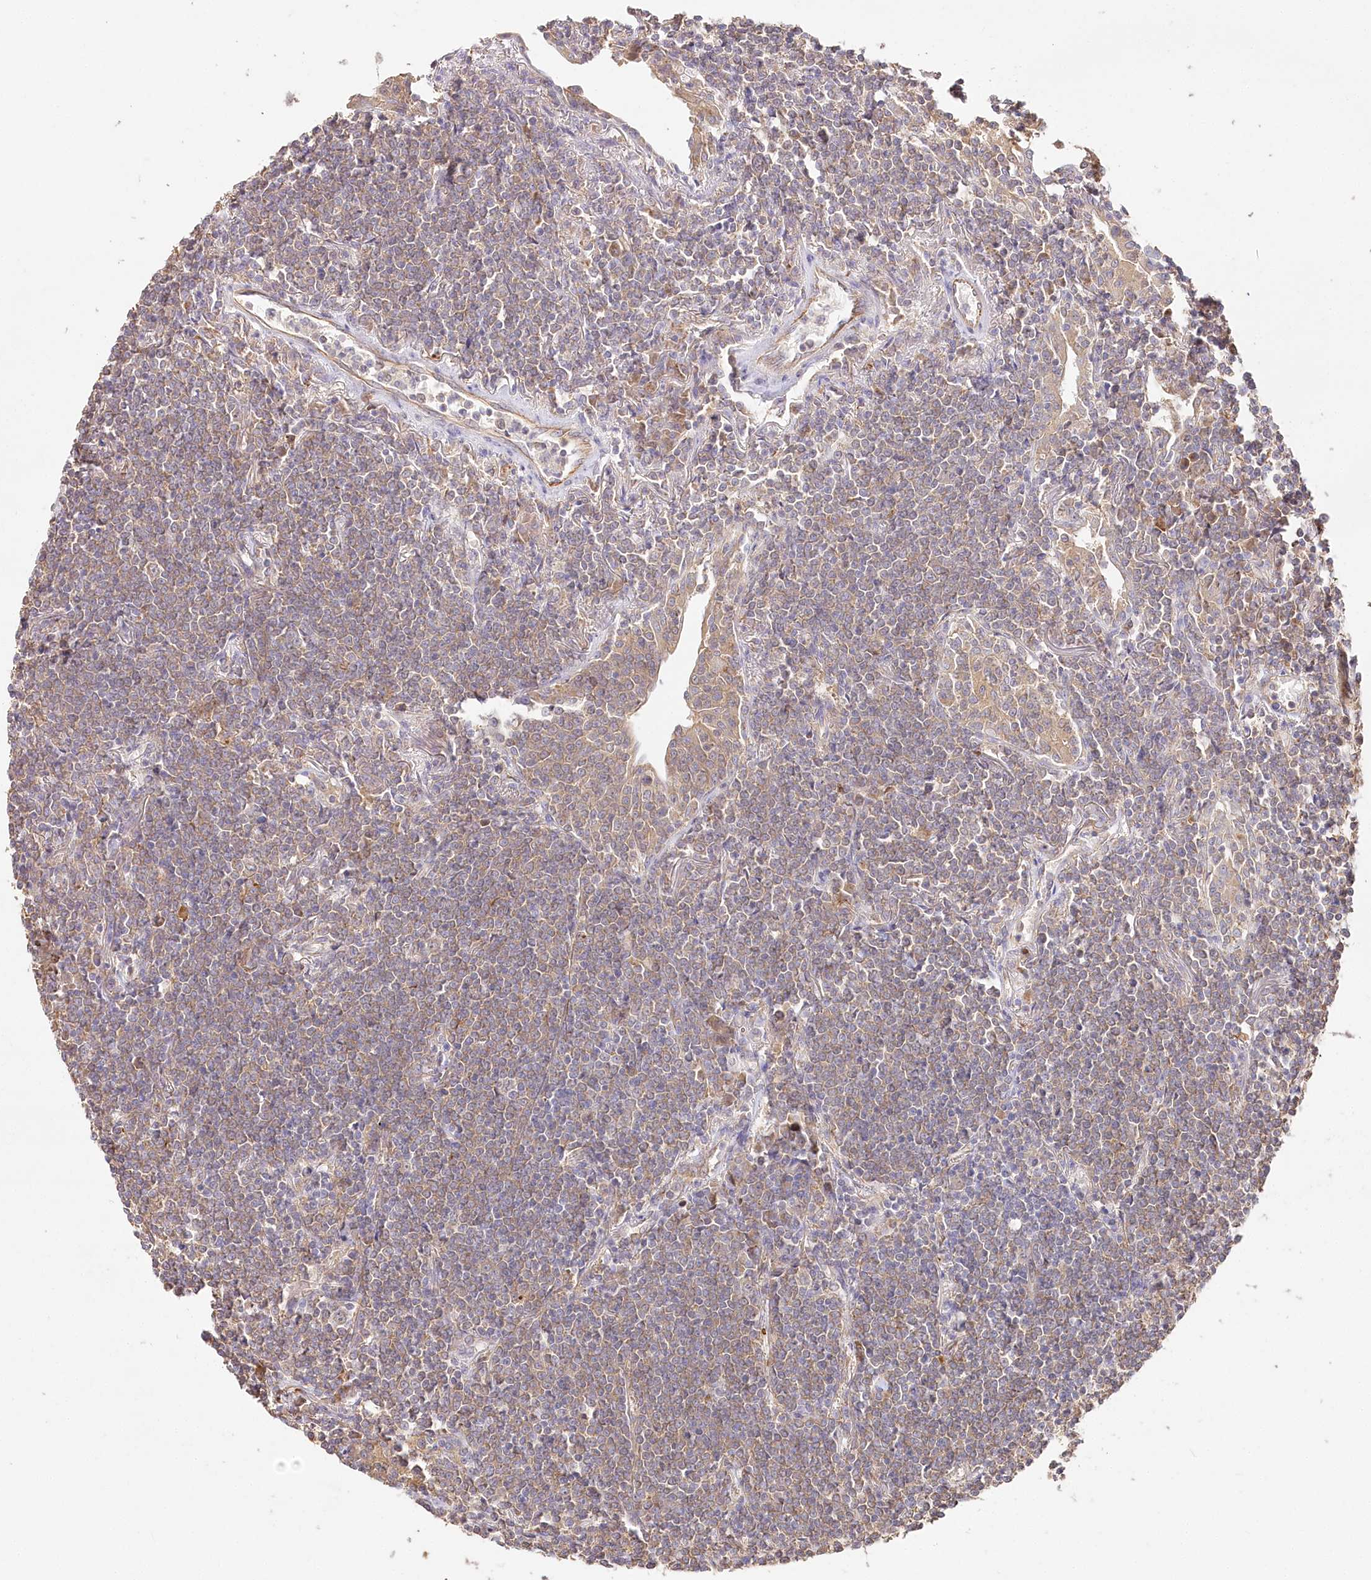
{"staining": {"intensity": "moderate", "quantity": ">75%", "location": "cytoplasmic/membranous"}, "tissue": "lymphoma", "cell_type": "Tumor cells", "image_type": "cancer", "snomed": [{"axis": "morphology", "description": "Malignant lymphoma, non-Hodgkin's type, Low grade"}, {"axis": "topography", "description": "Lung"}], "caption": "Tumor cells show medium levels of moderate cytoplasmic/membranous expression in about >75% of cells in human malignant lymphoma, non-Hodgkin's type (low-grade).", "gene": "DMXL1", "patient": {"sex": "female", "age": 71}}